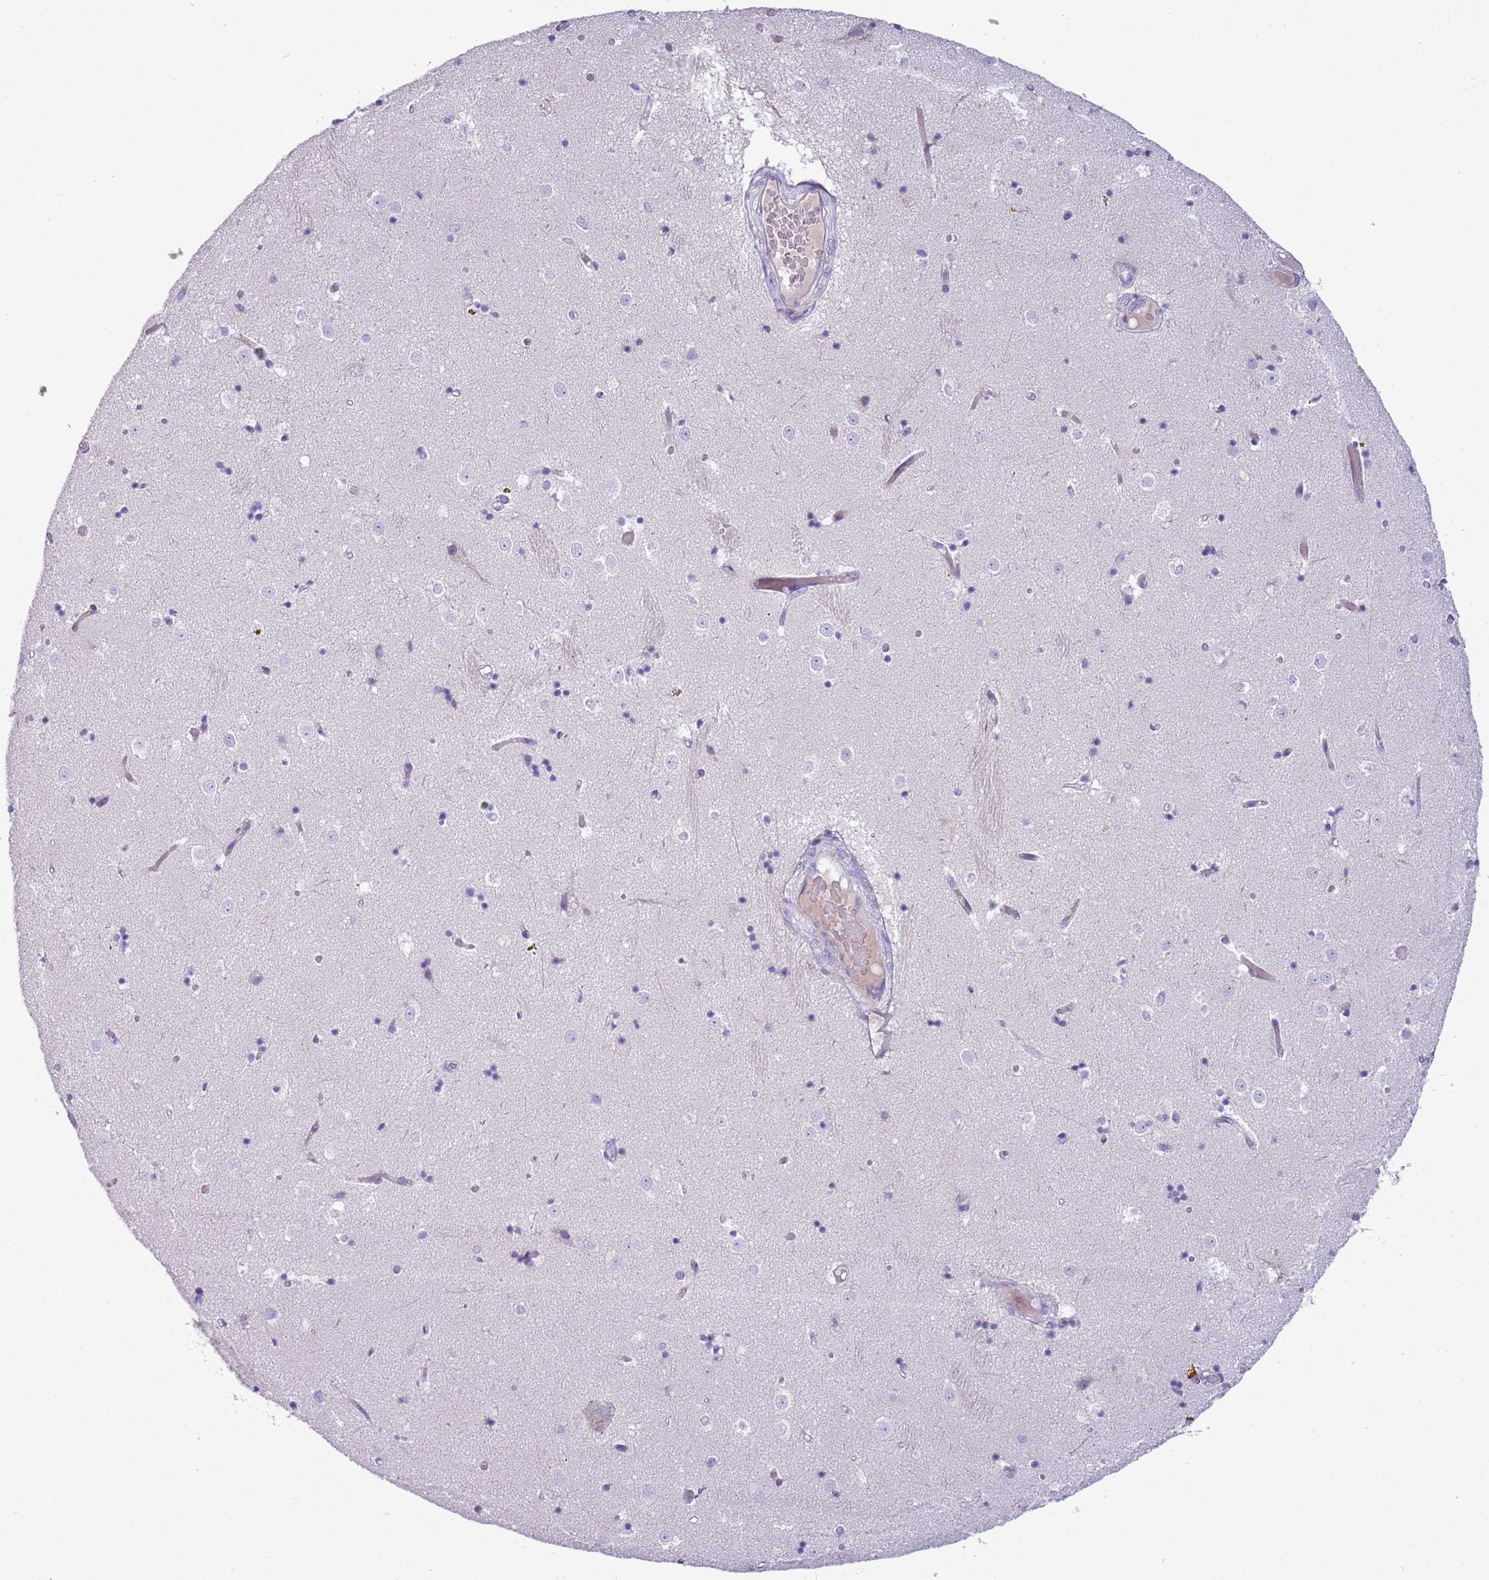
{"staining": {"intensity": "negative", "quantity": "none", "location": "none"}, "tissue": "caudate", "cell_type": "Glial cells", "image_type": "normal", "snomed": [{"axis": "morphology", "description": "Normal tissue, NOS"}, {"axis": "topography", "description": "Lateral ventricle wall"}], "caption": "Photomicrograph shows no protein staining in glial cells of normal caudate.", "gene": "NBPF4", "patient": {"sex": "female", "age": 52}}